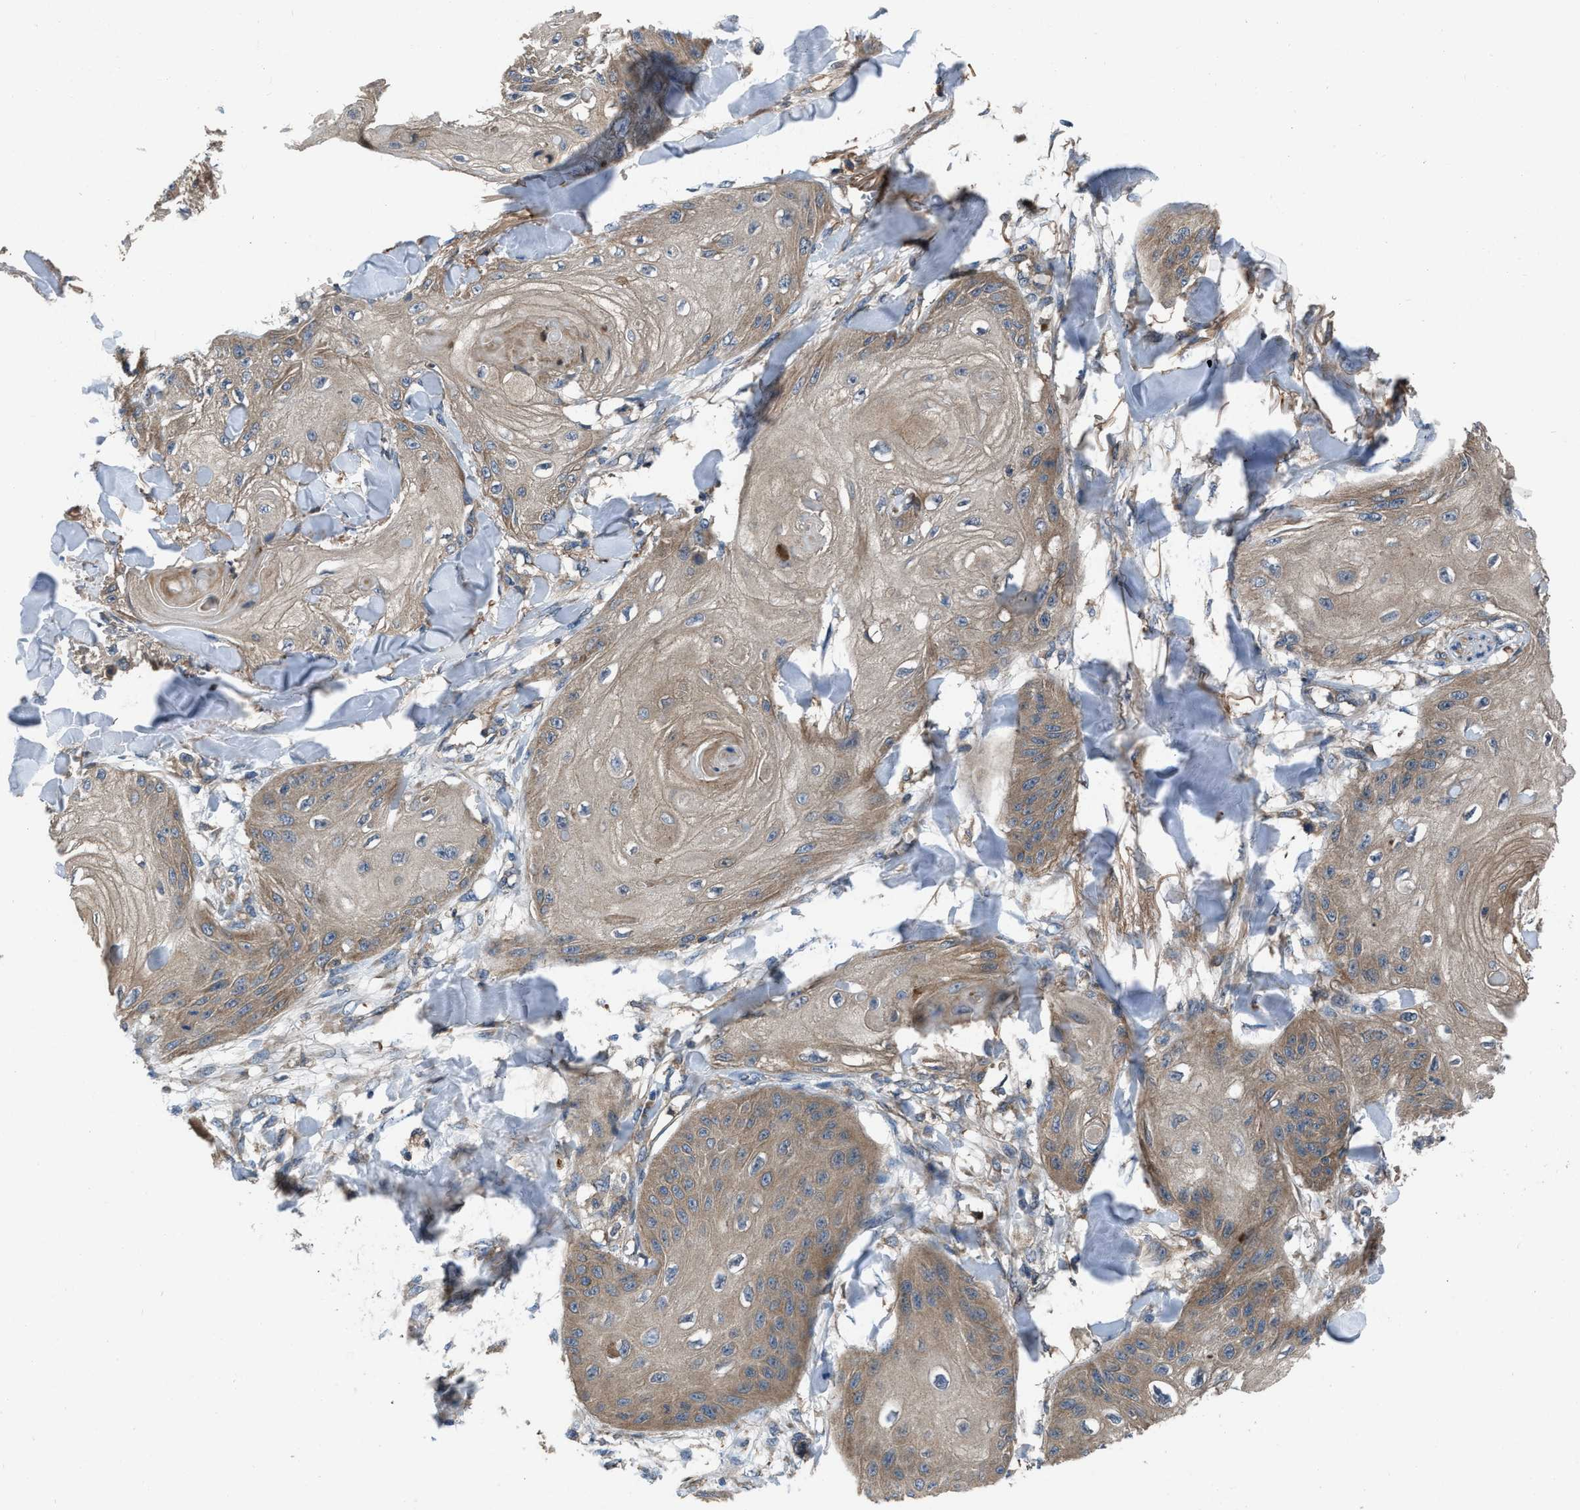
{"staining": {"intensity": "weak", "quantity": ">75%", "location": "cytoplasmic/membranous"}, "tissue": "skin cancer", "cell_type": "Tumor cells", "image_type": "cancer", "snomed": [{"axis": "morphology", "description": "Squamous cell carcinoma, NOS"}, {"axis": "topography", "description": "Skin"}], "caption": "The histopathology image exhibits staining of squamous cell carcinoma (skin), revealing weak cytoplasmic/membranous protein positivity (brown color) within tumor cells.", "gene": "USP25", "patient": {"sex": "male", "age": 74}}